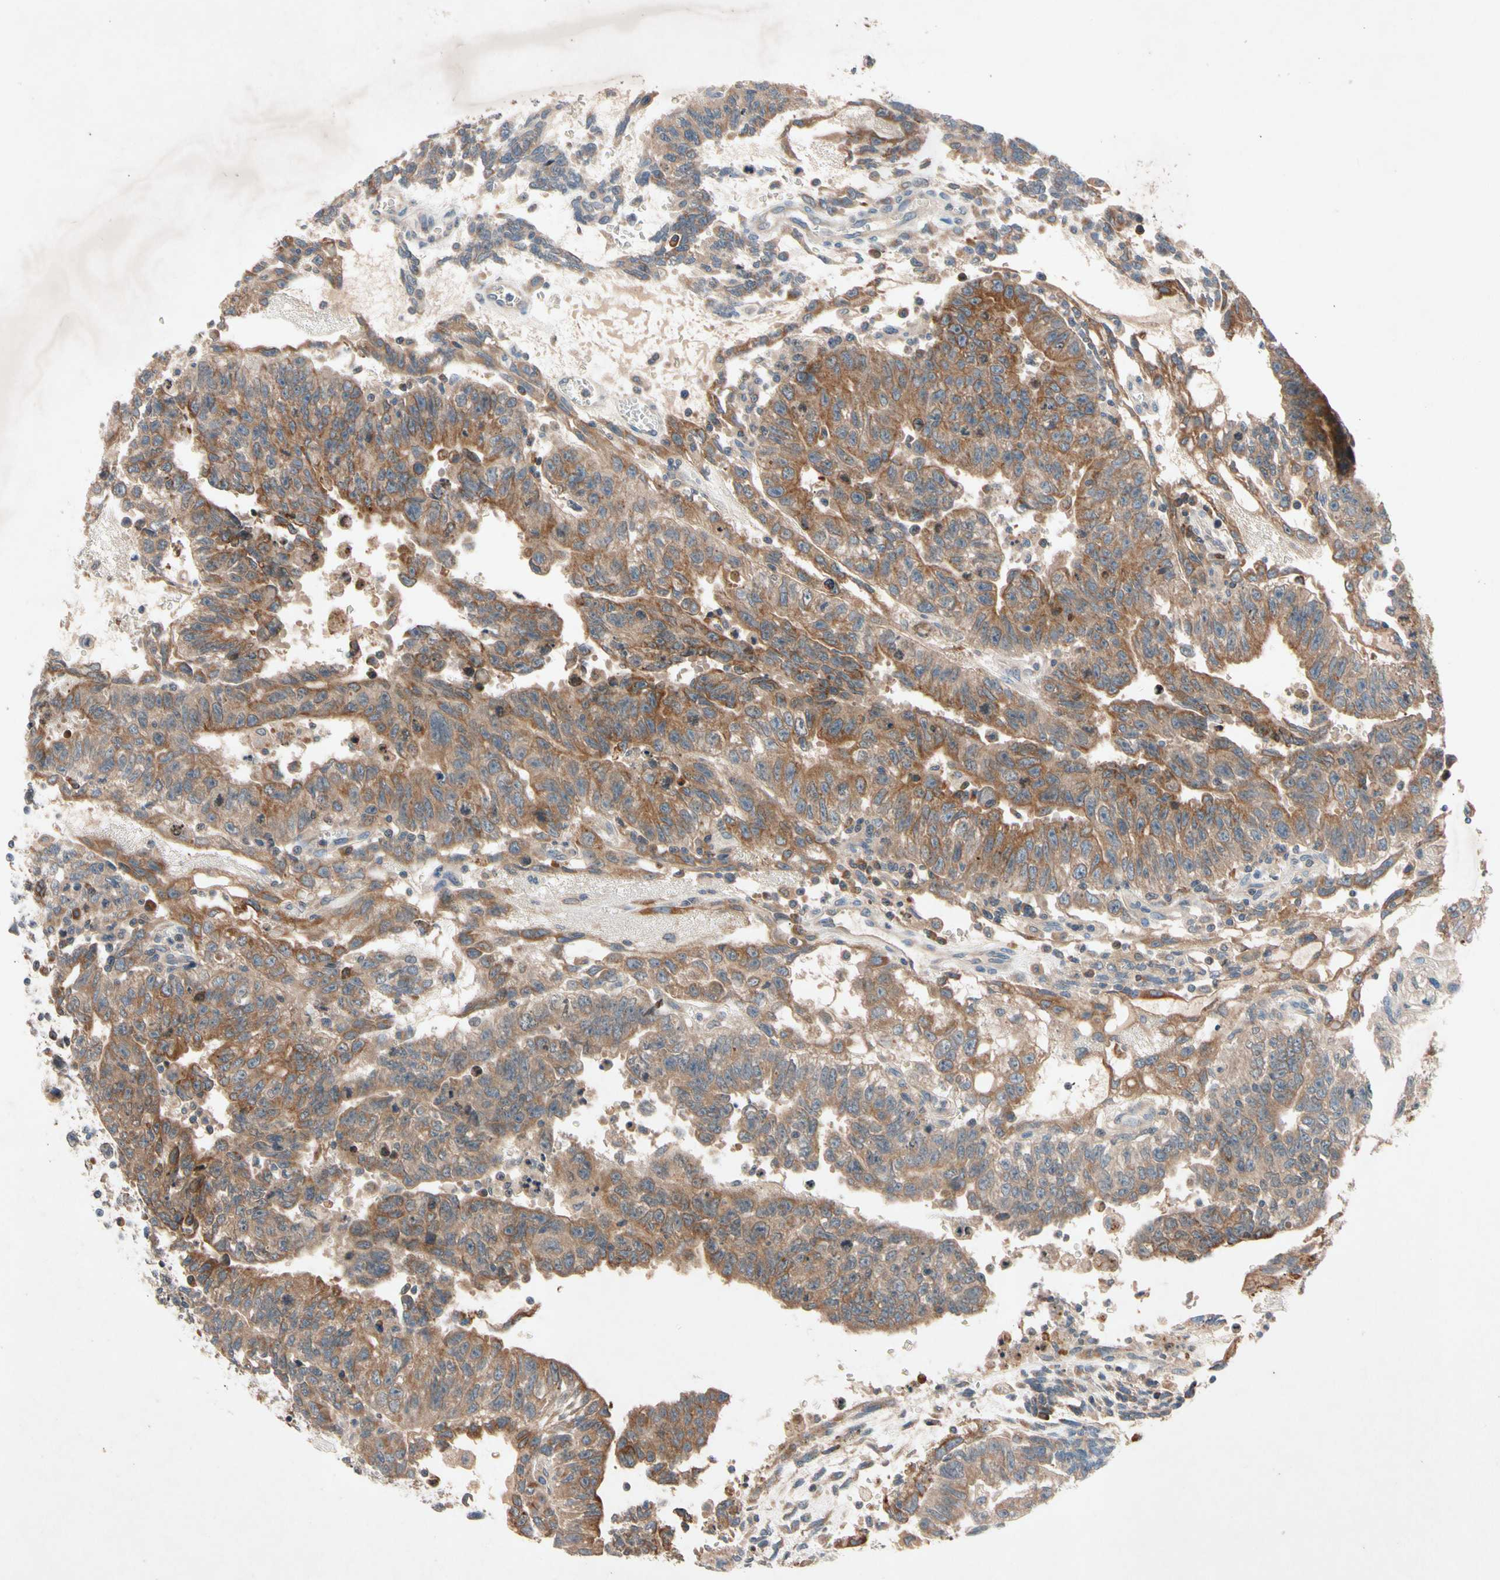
{"staining": {"intensity": "moderate", "quantity": ">75%", "location": "cytoplasmic/membranous"}, "tissue": "testis cancer", "cell_type": "Tumor cells", "image_type": "cancer", "snomed": [{"axis": "morphology", "description": "Seminoma, NOS"}, {"axis": "morphology", "description": "Carcinoma, Embryonal, NOS"}, {"axis": "topography", "description": "Testis"}], "caption": "Protein positivity by immunohistochemistry (IHC) demonstrates moderate cytoplasmic/membranous expression in about >75% of tumor cells in testis cancer (embryonal carcinoma).", "gene": "PRDX4", "patient": {"sex": "male", "age": 52}}